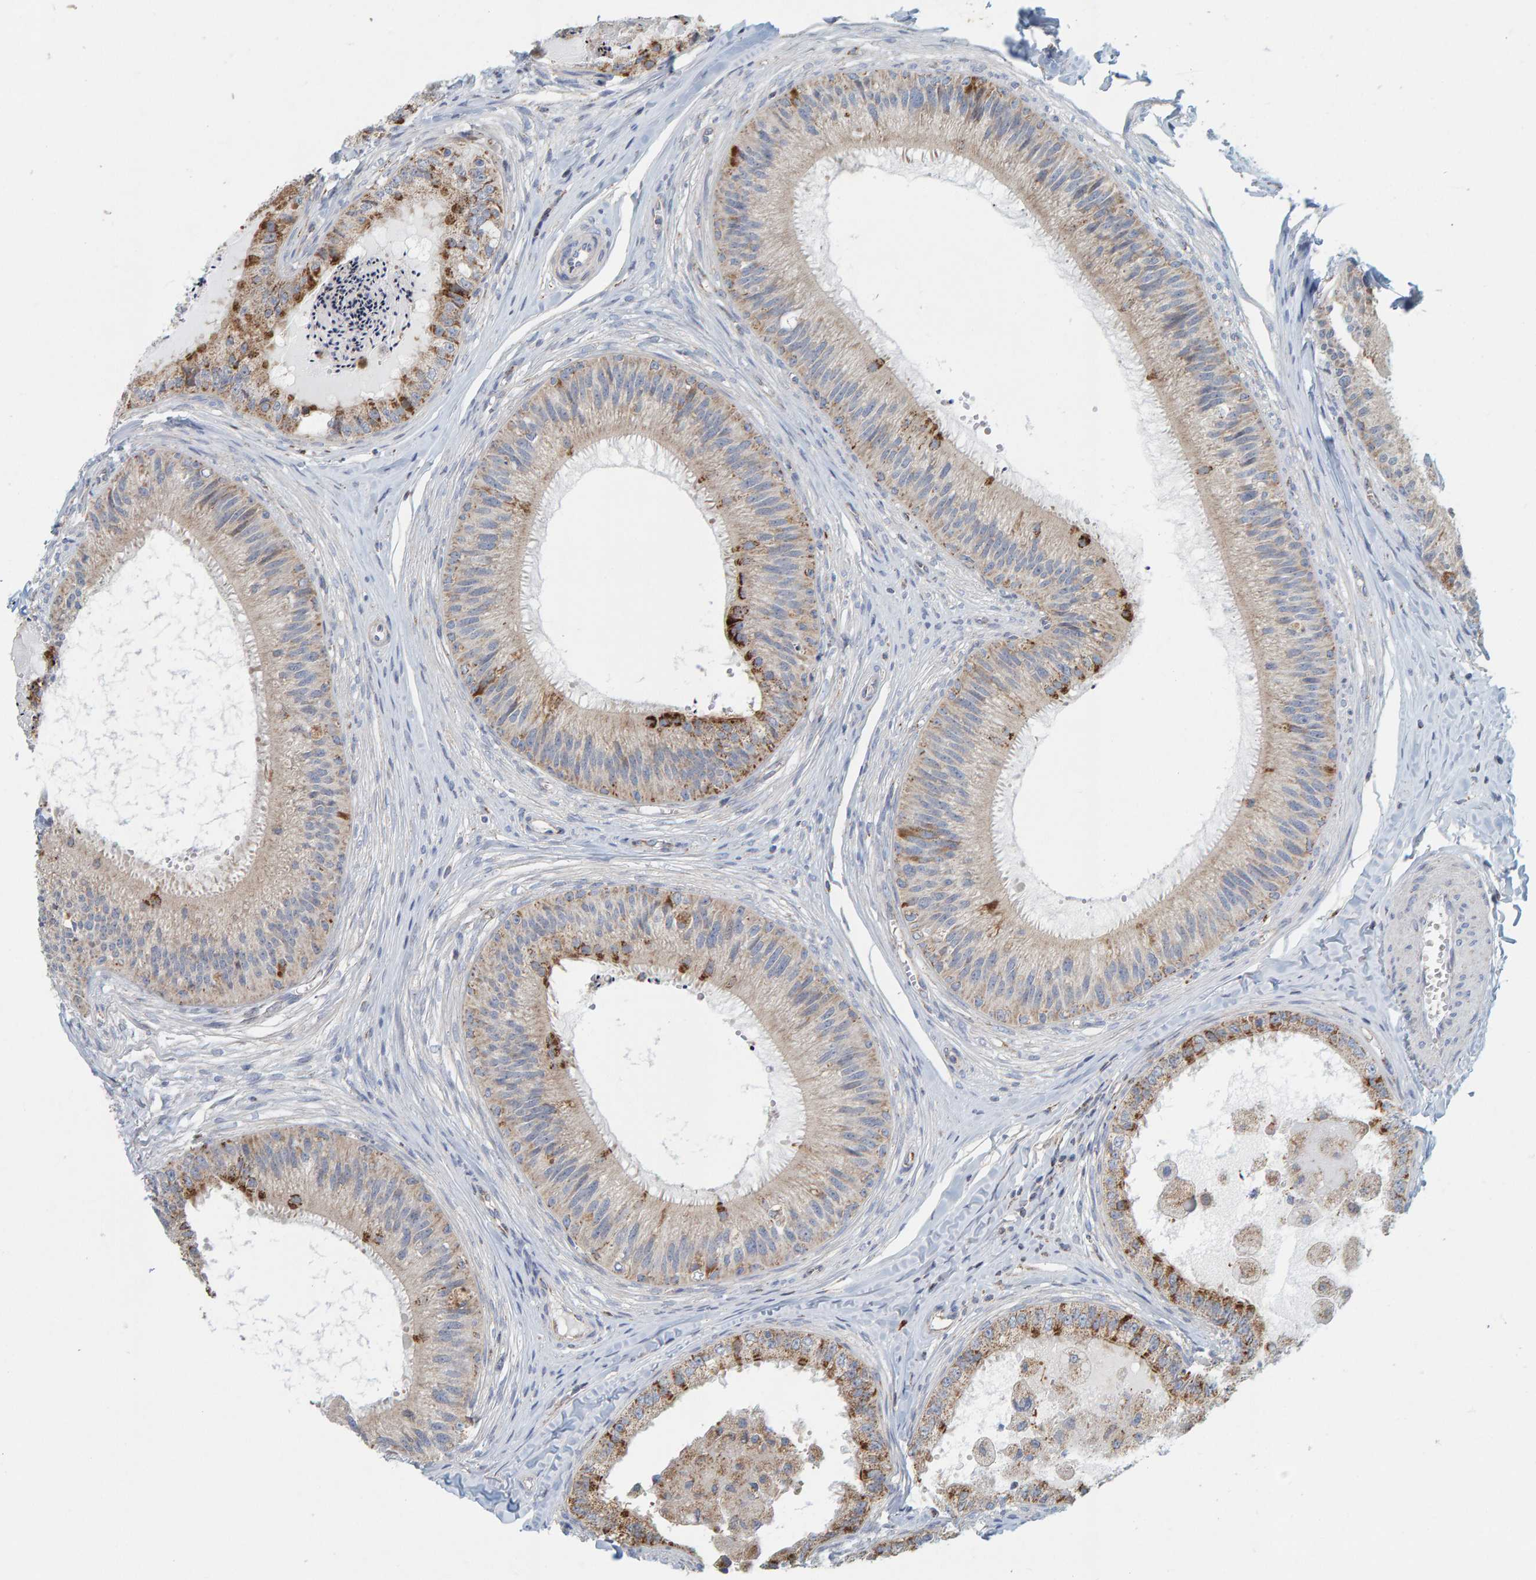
{"staining": {"intensity": "strong", "quantity": "<25%", "location": "cytoplasmic/membranous"}, "tissue": "epididymis", "cell_type": "Glandular cells", "image_type": "normal", "snomed": [{"axis": "morphology", "description": "Normal tissue, NOS"}, {"axis": "topography", "description": "Epididymis"}], "caption": "This photomicrograph shows normal epididymis stained with IHC to label a protein in brown. The cytoplasmic/membranous of glandular cells show strong positivity for the protein. Nuclei are counter-stained blue.", "gene": "B9D1", "patient": {"sex": "male", "age": 31}}